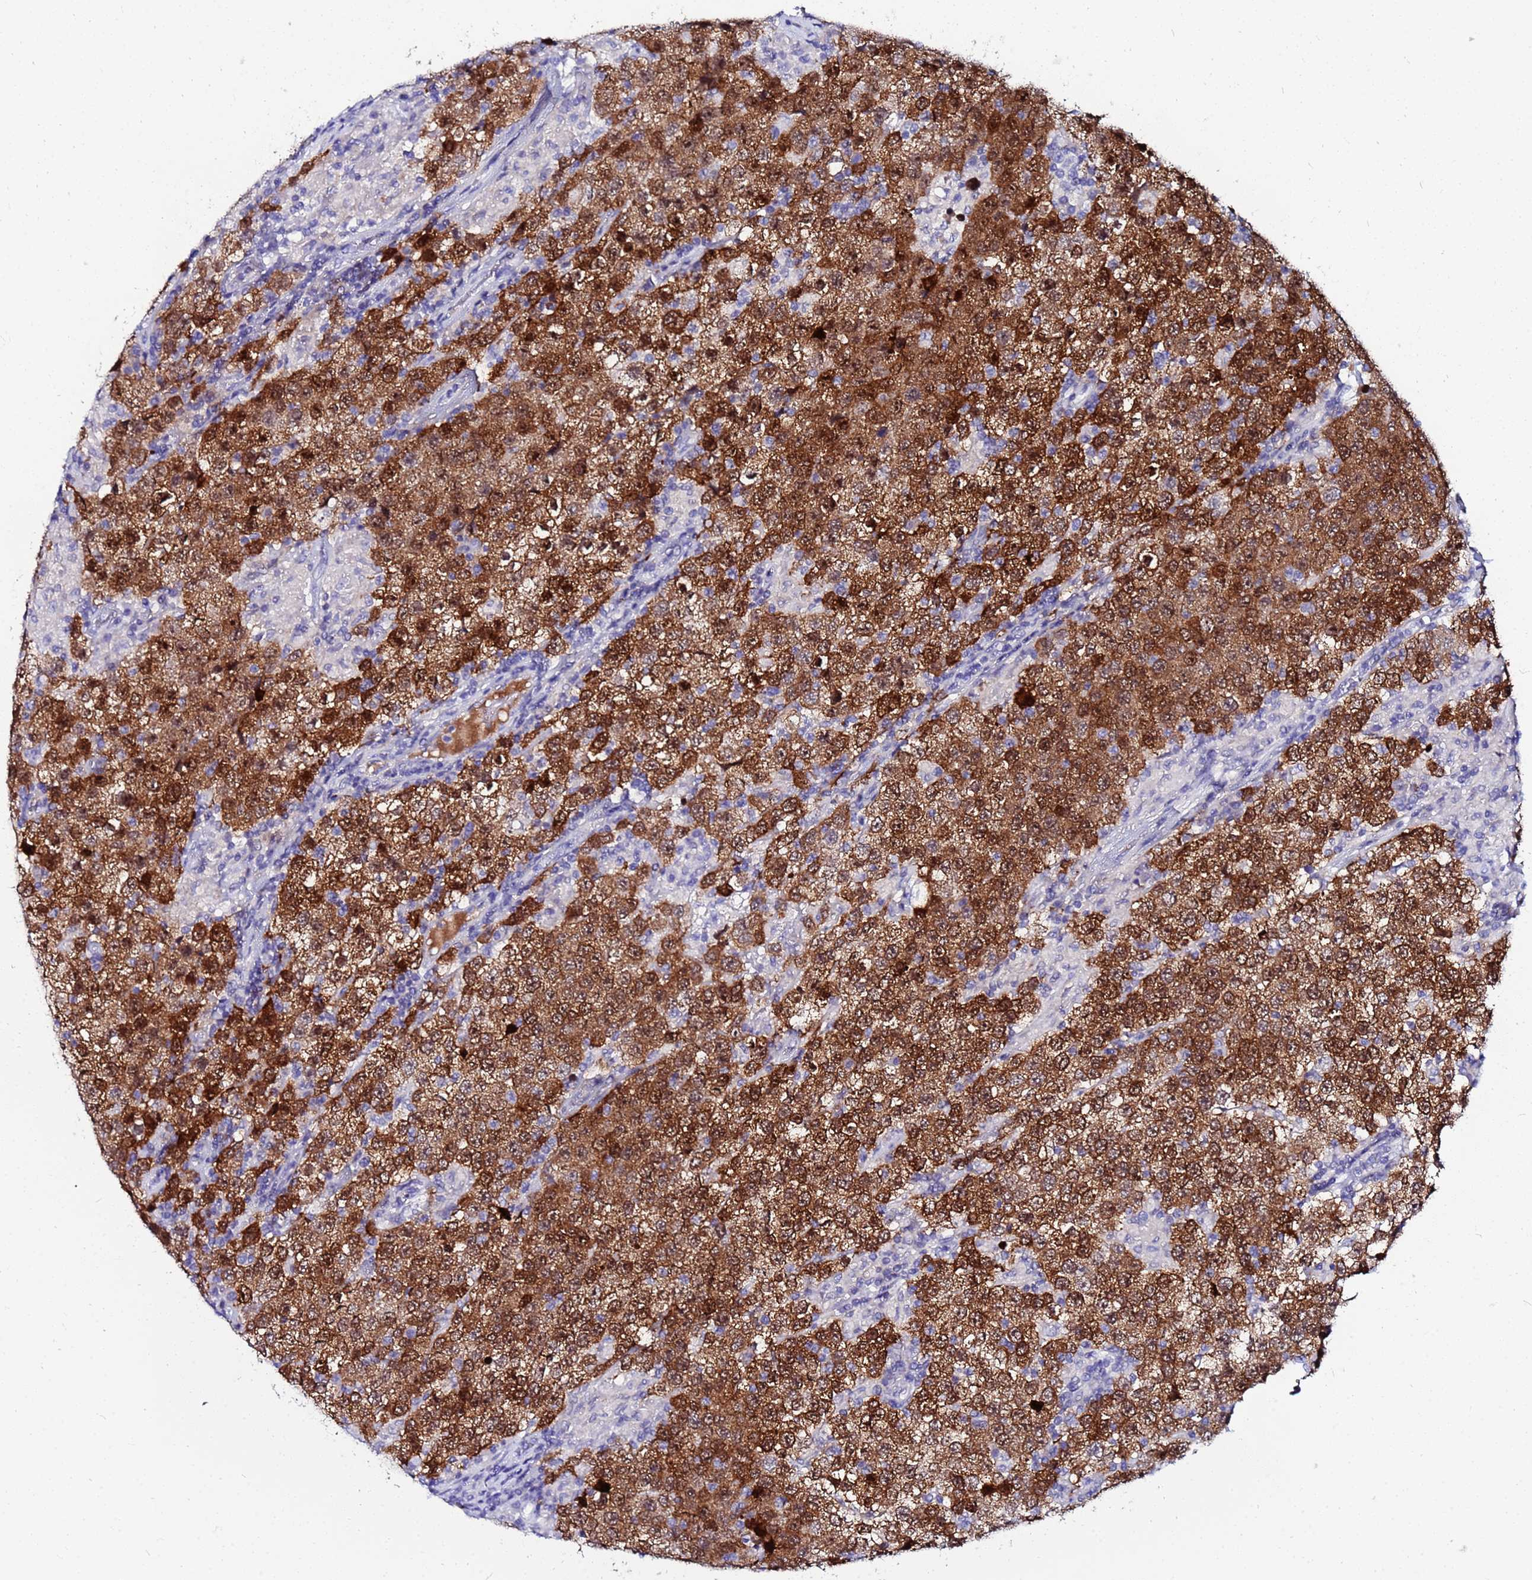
{"staining": {"intensity": "strong", "quantity": ">75%", "location": "cytoplasmic/membranous,nuclear"}, "tissue": "testis cancer", "cell_type": "Tumor cells", "image_type": "cancer", "snomed": [{"axis": "morphology", "description": "Seminoma, NOS"}, {"axis": "morphology", "description": "Carcinoma, Embryonal, NOS"}, {"axis": "topography", "description": "Testis"}], "caption": "Immunohistochemical staining of testis seminoma displays high levels of strong cytoplasmic/membranous and nuclear protein positivity in approximately >75% of tumor cells.", "gene": "PPP1R14C", "patient": {"sex": "male", "age": 41}}